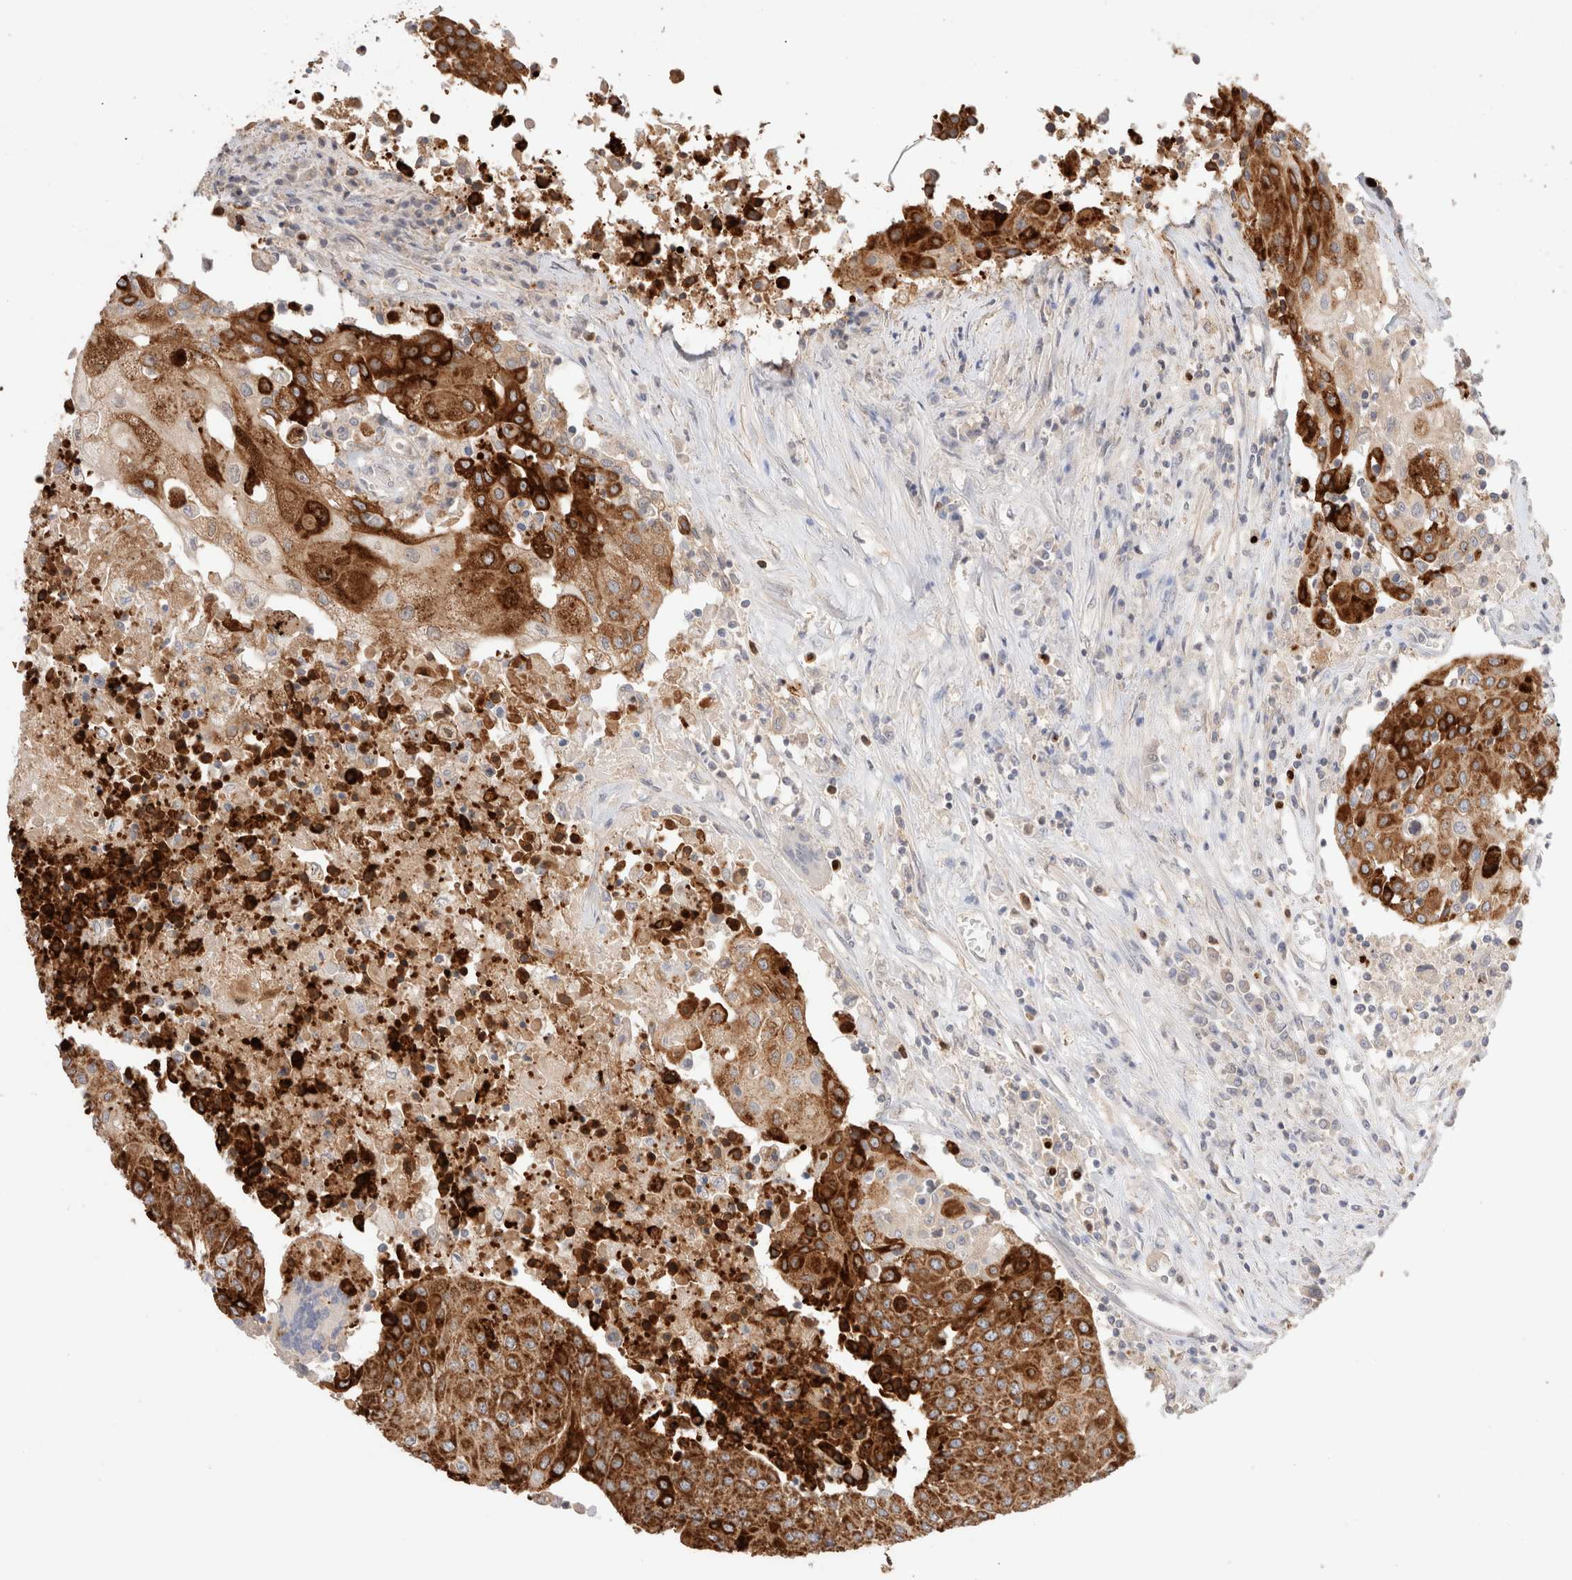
{"staining": {"intensity": "strong", "quantity": ">75%", "location": "cytoplasmic/membranous"}, "tissue": "urothelial cancer", "cell_type": "Tumor cells", "image_type": "cancer", "snomed": [{"axis": "morphology", "description": "Urothelial carcinoma, High grade"}, {"axis": "topography", "description": "Urinary bladder"}], "caption": "An image showing strong cytoplasmic/membranous staining in about >75% of tumor cells in urothelial carcinoma (high-grade), as visualized by brown immunohistochemical staining.", "gene": "TRIM41", "patient": {"sex": "female", "age": 85}}